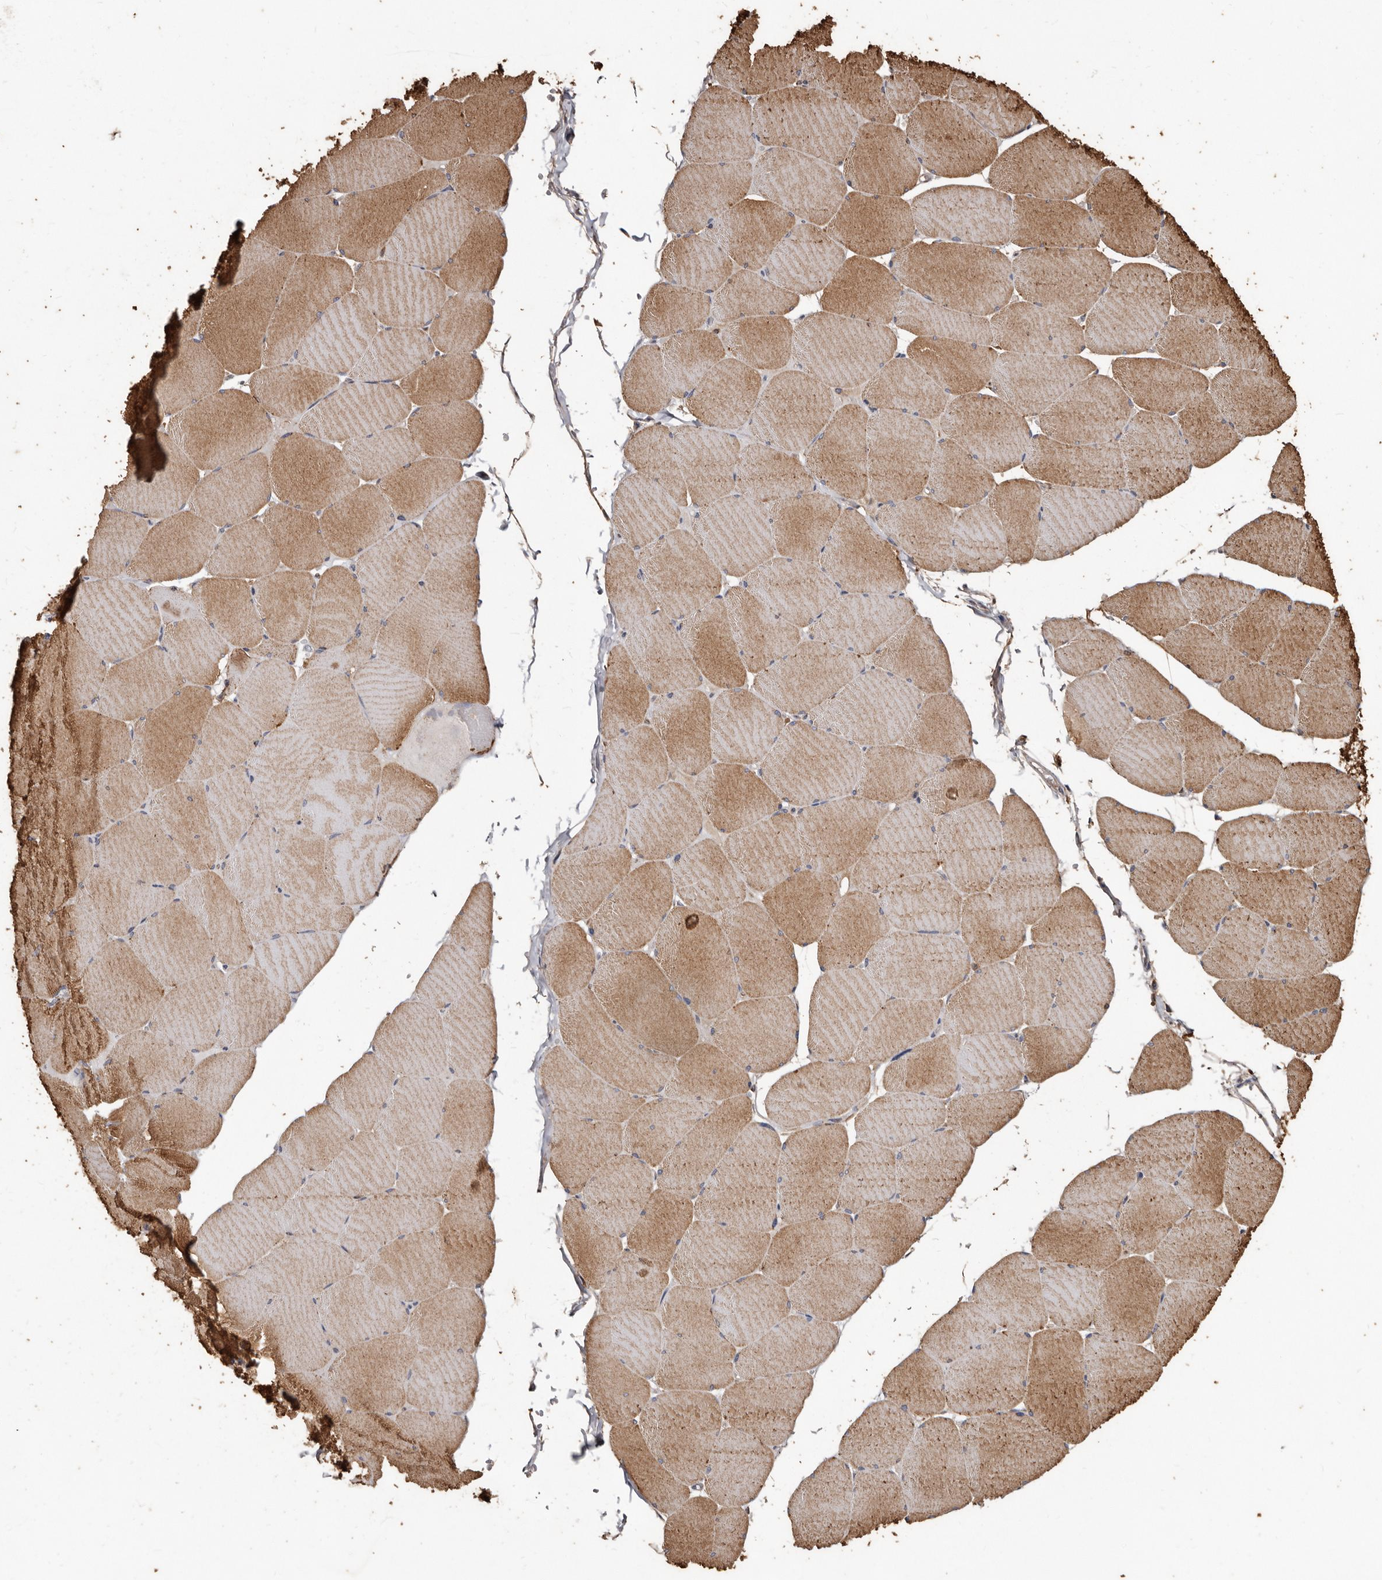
{"staining": {"intensity": "moderate", "quantity": ">75%", "location": "cytoplasmic/membranous"}, "tissue": "skeletal muscle", "cell_type": "Myocytes", "image_type": "normal", "snomed": [{"axis": "morphology", "description": "Normal tissue, NOS"}, {"axis": "topography", "description": "Skeletal muscle"}, {"axis": "topography", "description": "Head-Neck"}], "caption": "Moderate cytoplasmic/membranous protein staining is appreciated in approximately >75% of myocytes in skeletal muscle. The staining is performed using DAB brown chromogen to label protein expression. The nuclei are counter-stained blue using hematoxylin.", "gene": "OSGIN2", "patient": {"sex": "male", "age": 66}}